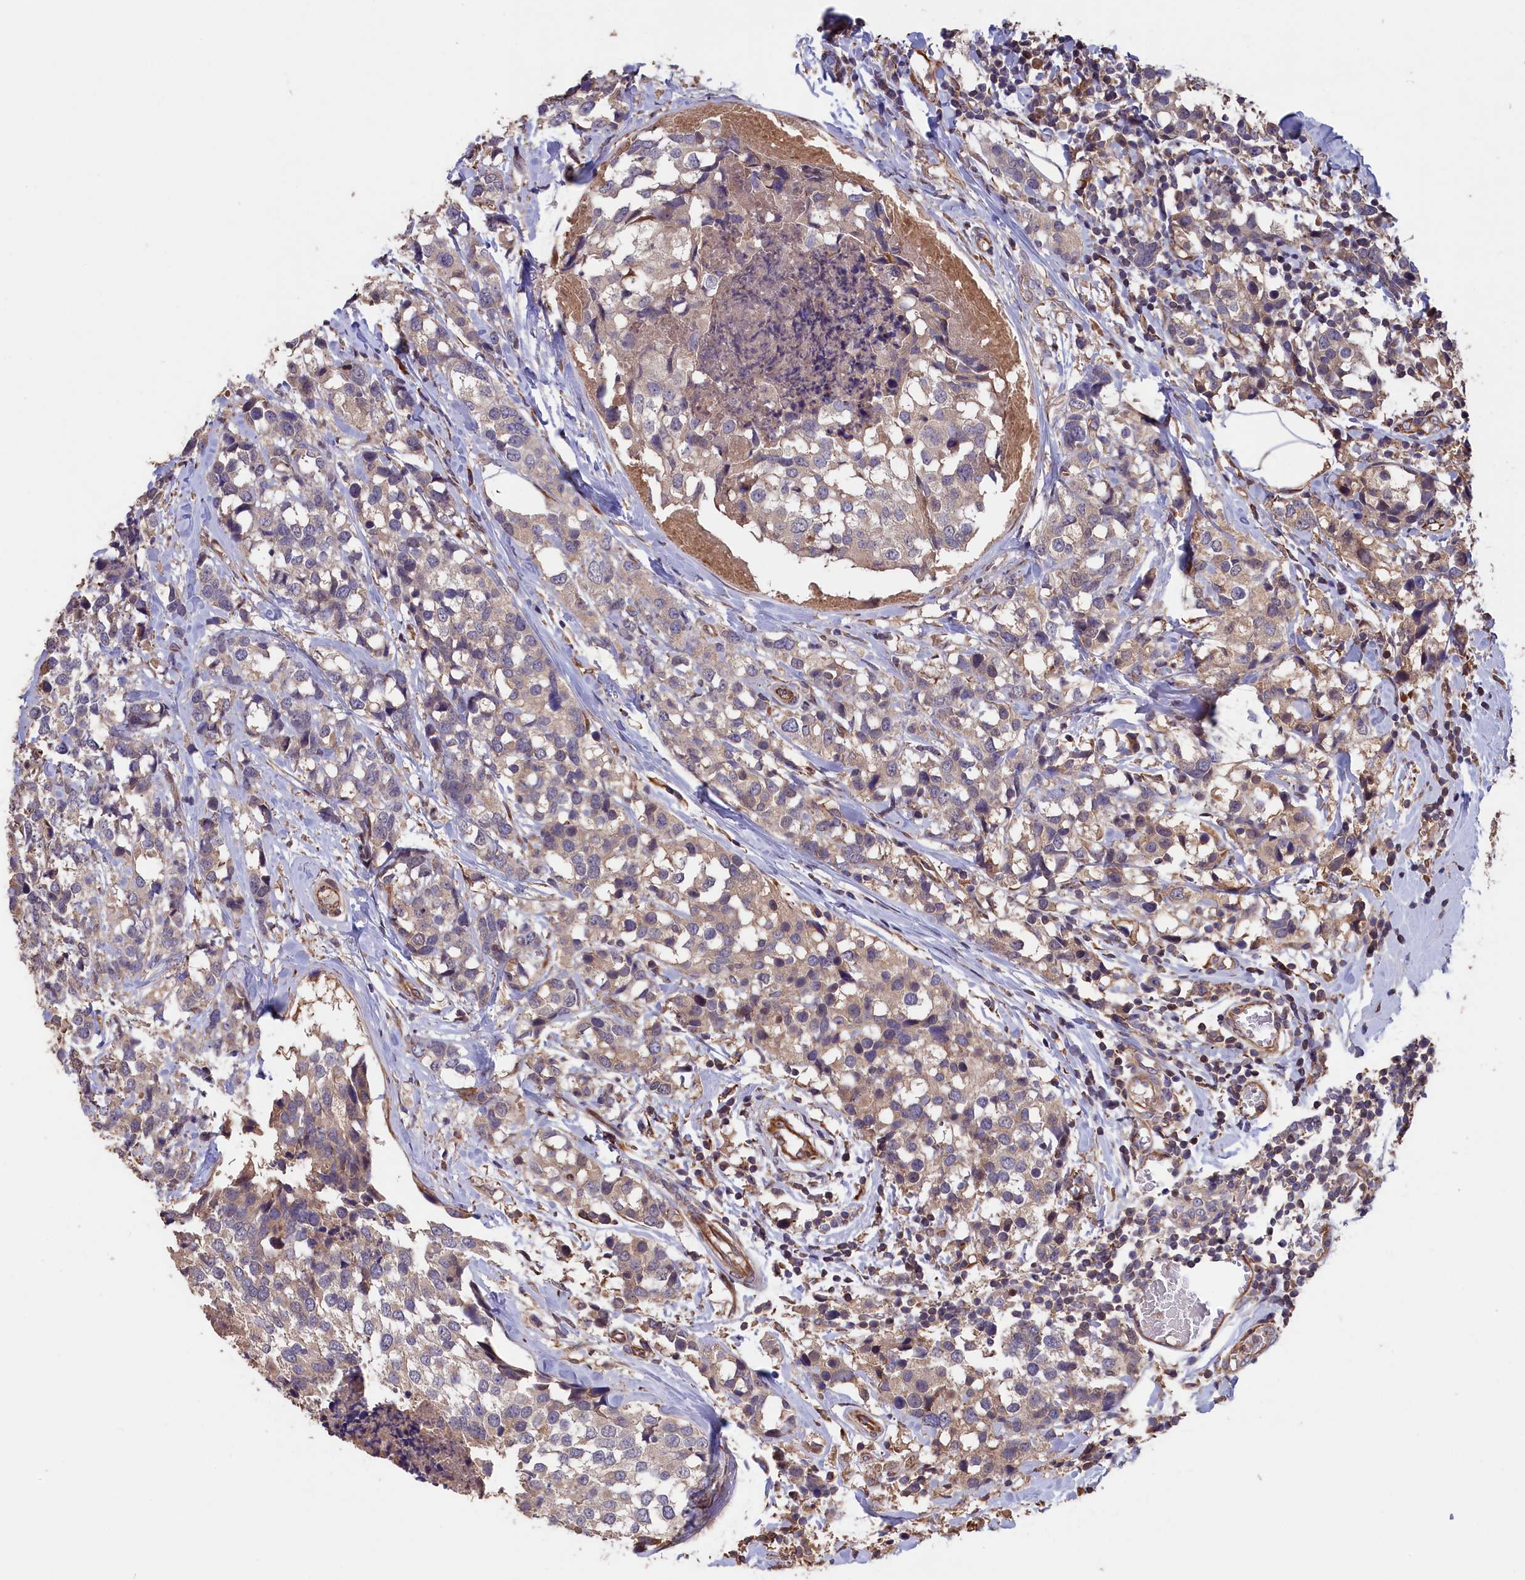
{"staining": {"intensity": "weak", "quantity": "25%-75%", "location": "cytoplasmic/membranous"}, "tissue": "breast cancer", "cell_type": "Tumor cells", "image_type": "cancer", "snomed": [{"axis": "morphology", "description": "Lobular carcinoma"}, {"axis": "topography", "description": "Breast"}], "caption": "A low amount of weak cytoplasmic/membranous positivity is present in approximately 25%-75% of tumor cells in breast lobular carcinoma tissue. (IHC, brightfield microscopy, high magnification).", "gene": "GREB1L", "patient": {"sex": "female", "age": 59}}